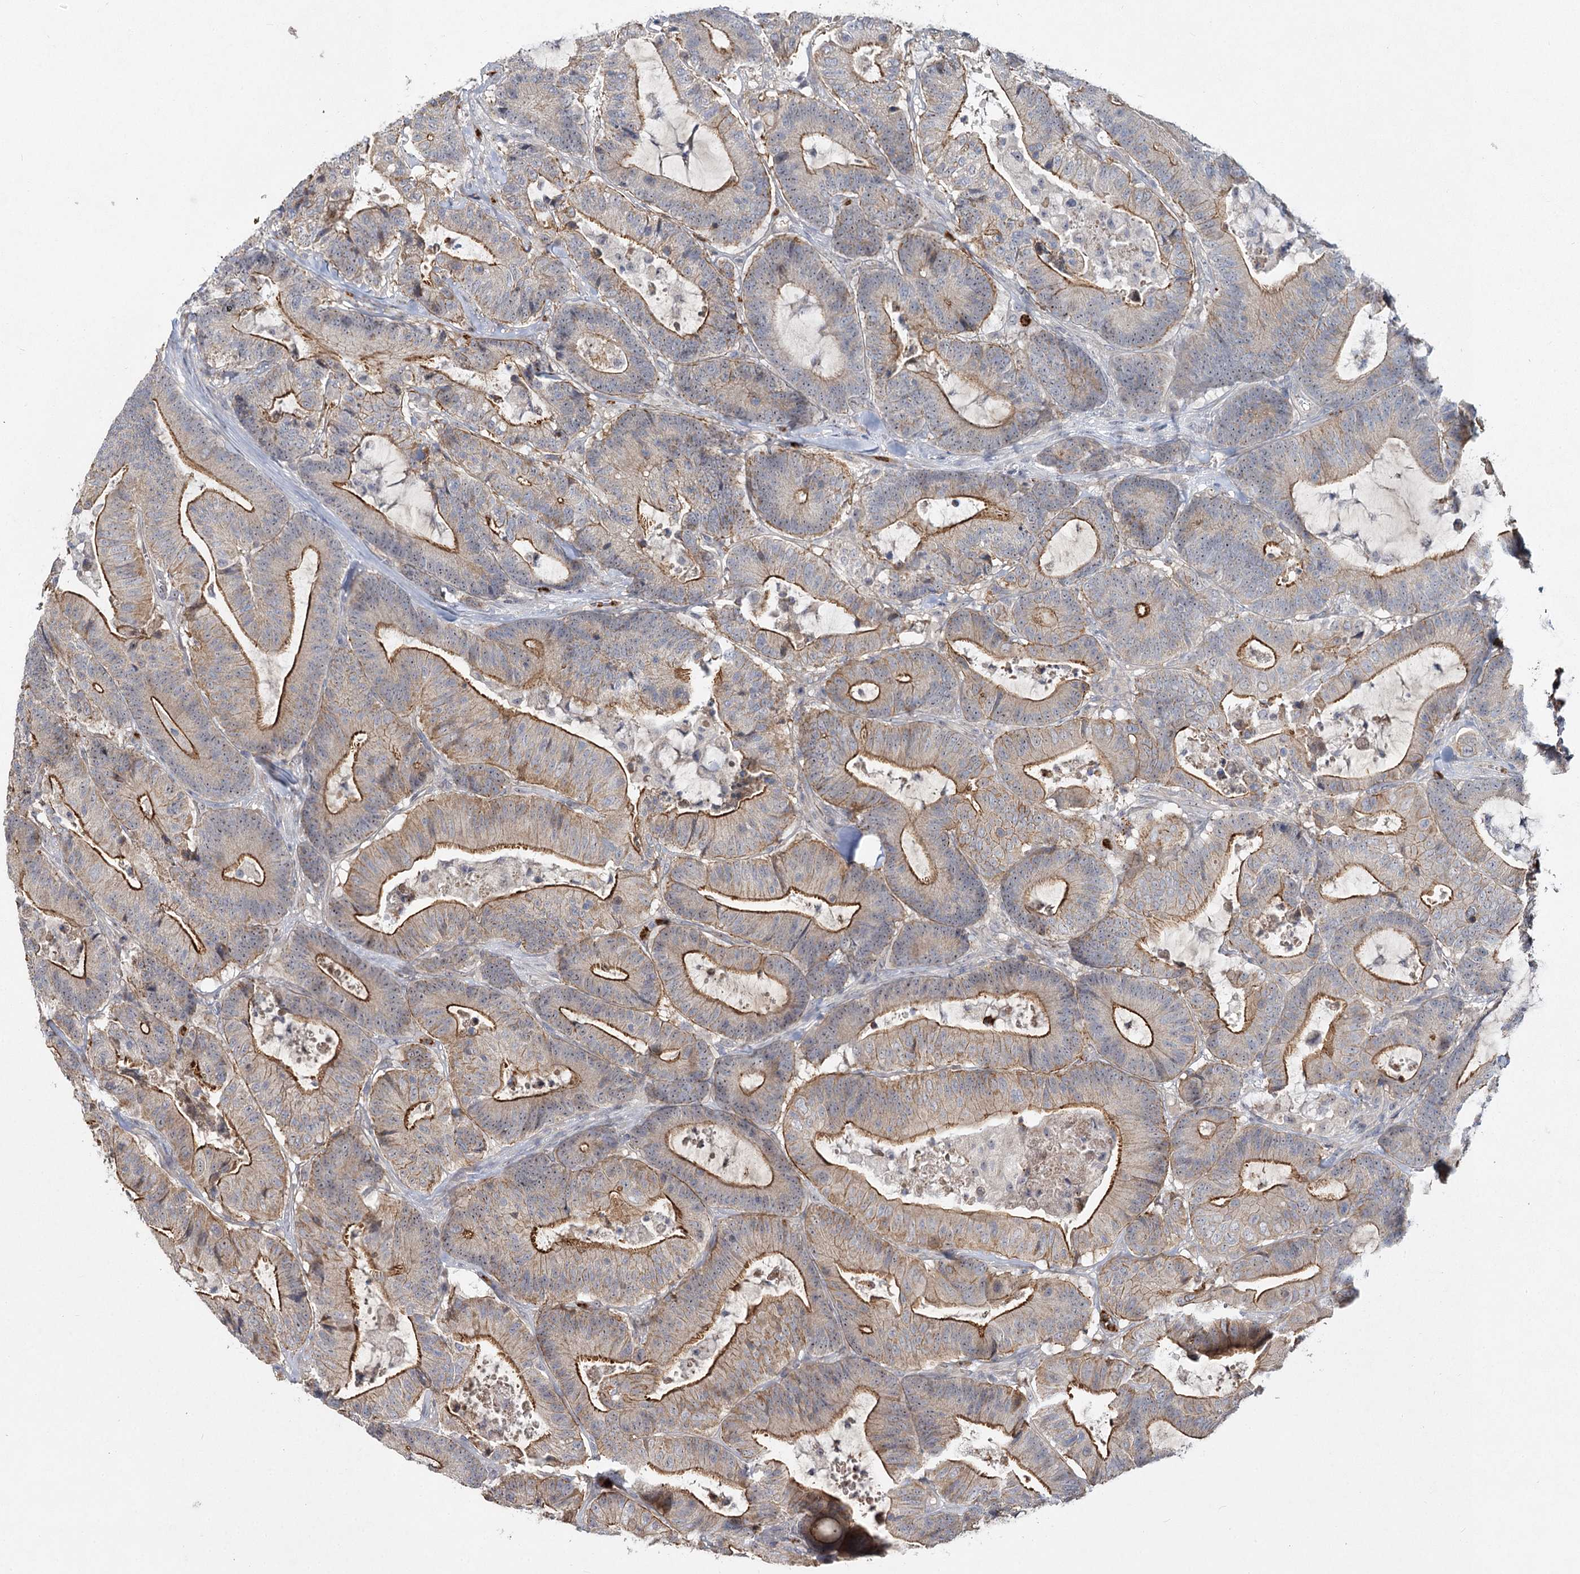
{"staining": {"intensity": "strong", "quantity": "25%-75%", "location": "cytoplasmic/membranous"}, "tissue": "colorectal cancer", "cell_type": "Tumor cells", "image_type": "cancer", "snomed": [{"axis": "morphology", "description": "Adenocarcinoma, NOS"}, {"axis": "topography", "description": "Colon"}], "caption": "The micrograph shows a brown stain indicating the presence of a protein in the cytoplasmic/membranous of tumor cells in colorectal cancer (adenocarcinoma). Using DAB (3,3'-diaminobenzidine) (brown) and hematoxylin (blue) stains, captured at high magnification using brightfield microscopy.", "gene": "ANGPTL5", "patient": {"sex": "female", "age": 84}}